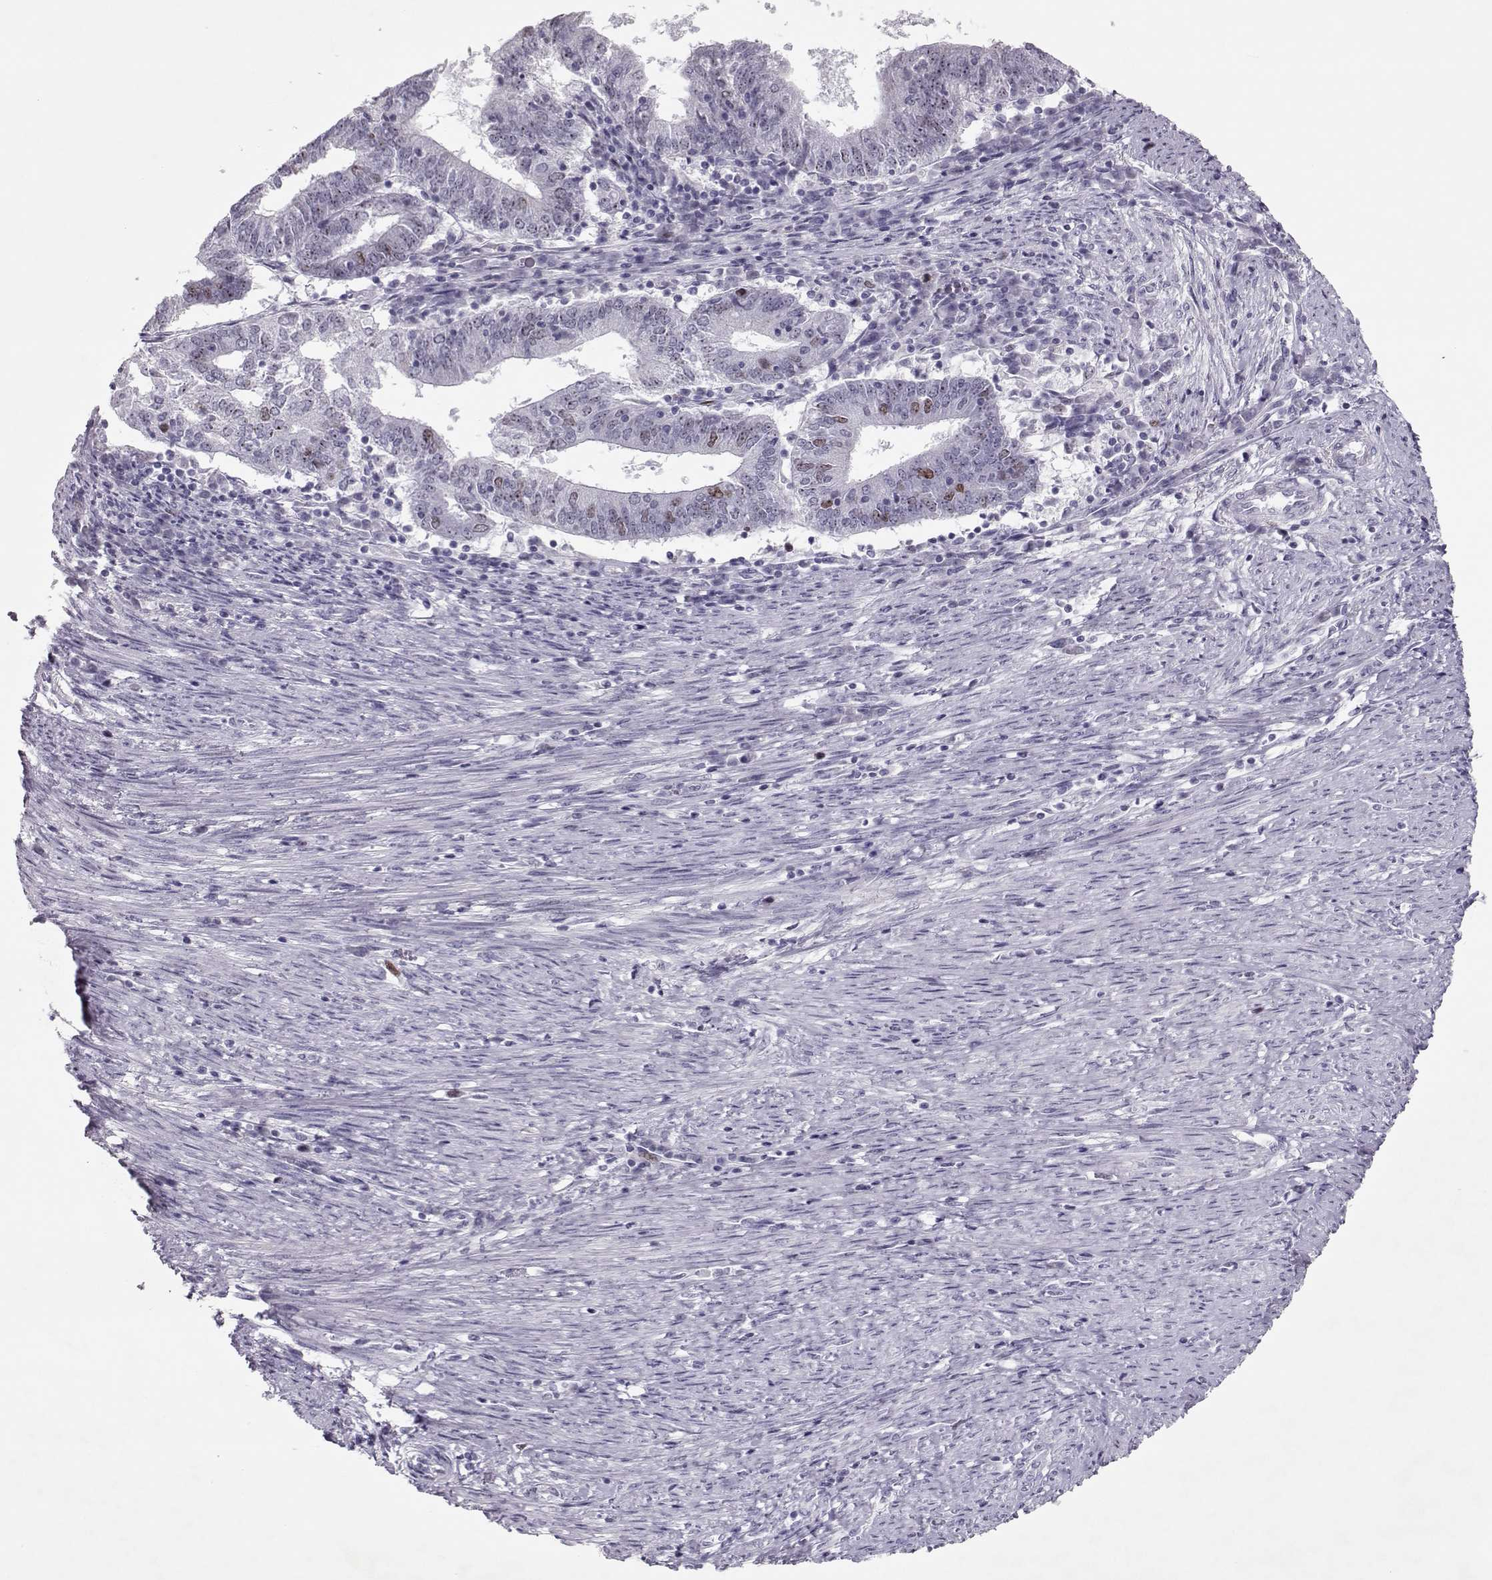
{"staining": {"intensity": "weak", "quantity": "<25%", "location": "nuclear"}, "tissue": "endometrial cancer", "cell_type": "Tumor cells", "image_type": "cancer", "snomed": [{"axis": "morphology", "description": "Adenocarcinoma, NOS"}, {"axis": "topography", "description": "Endometrium"}], "caption": "High power microscopy photomicrograph of an immunohistochemistry histopathology image of adenocarcinoma (endometrial), revealing no significant expression in tumor cells.", "gene": "SGO1", "patient": {"sex": "female", "age": 82}}